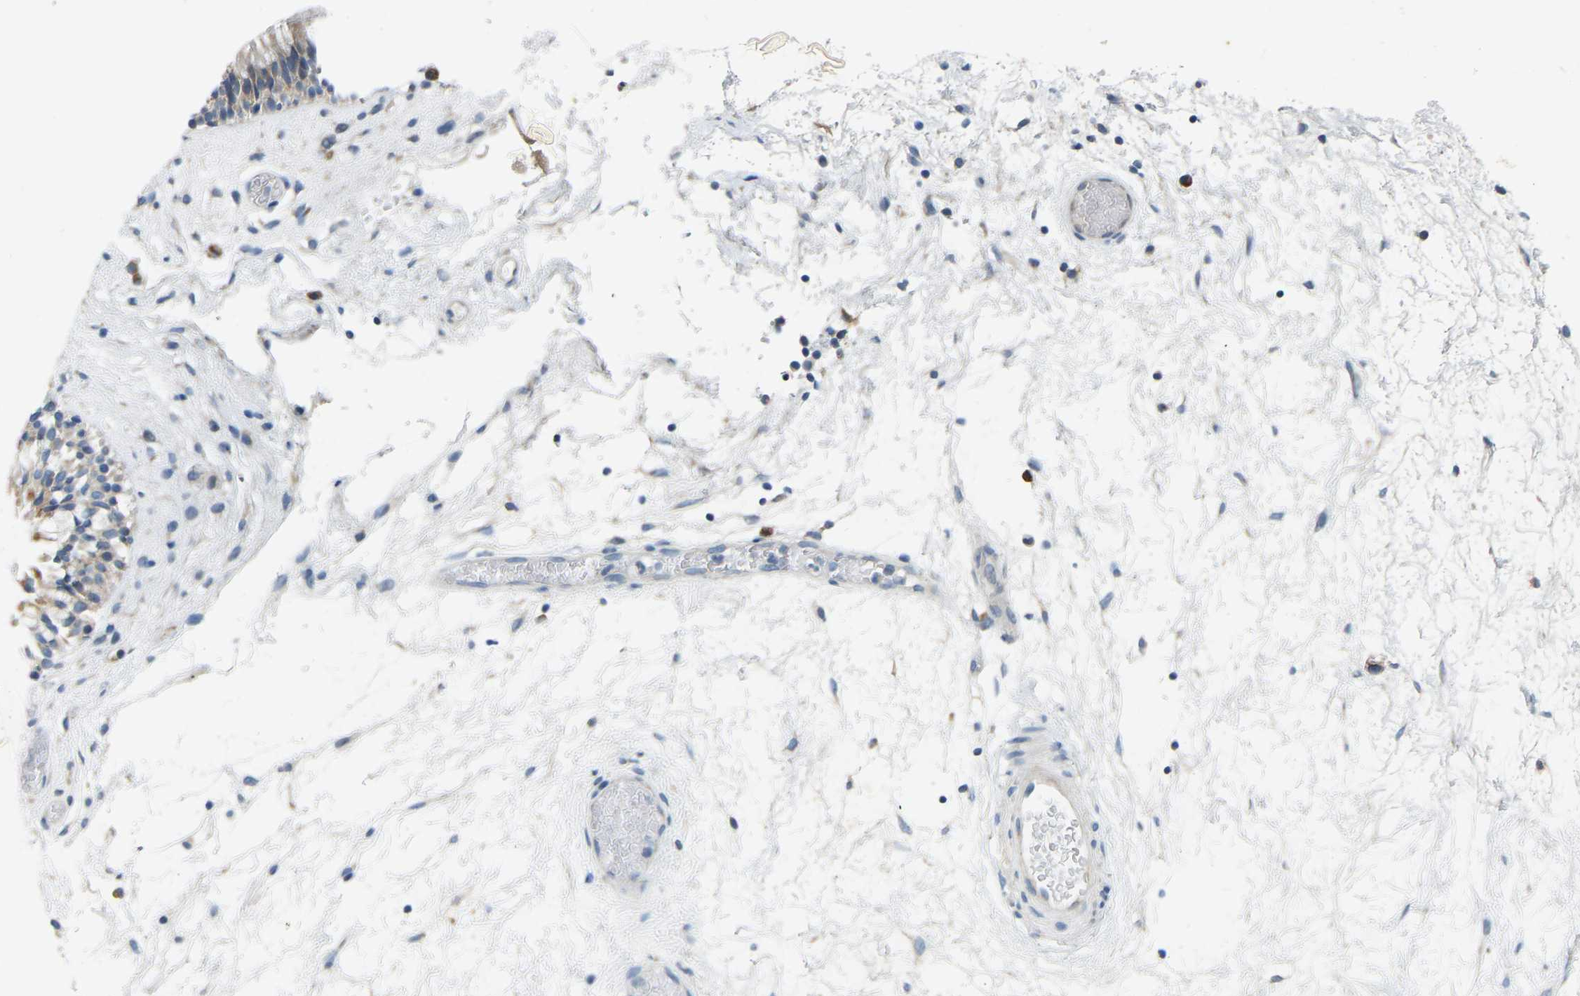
{"staining": {"intensity": "moderate", "quantity": "25%-75%", "location": "cytoplasmic/membranous"}, "tissue": "nasopharynx", "cell_type": "Respiratory epithelial cells", "image_type": "normal", "snomed": [{"axis": "morphology", "description": "Normal tissue, NOS"}, {"axis": "morphology", "description": "Inflammation, NOS"}, {"axis": "topography", "description": "Nasopharynx"}], "caption": "Protein staining demonstrates moderate cytoplasmic/membranous staining in approximately 25%-75% of respiratory epithelial cells in unremarkable nasopharynx.", "gene": "ENSG00000283765", "patient": {"sex": "male", "age": 48}}